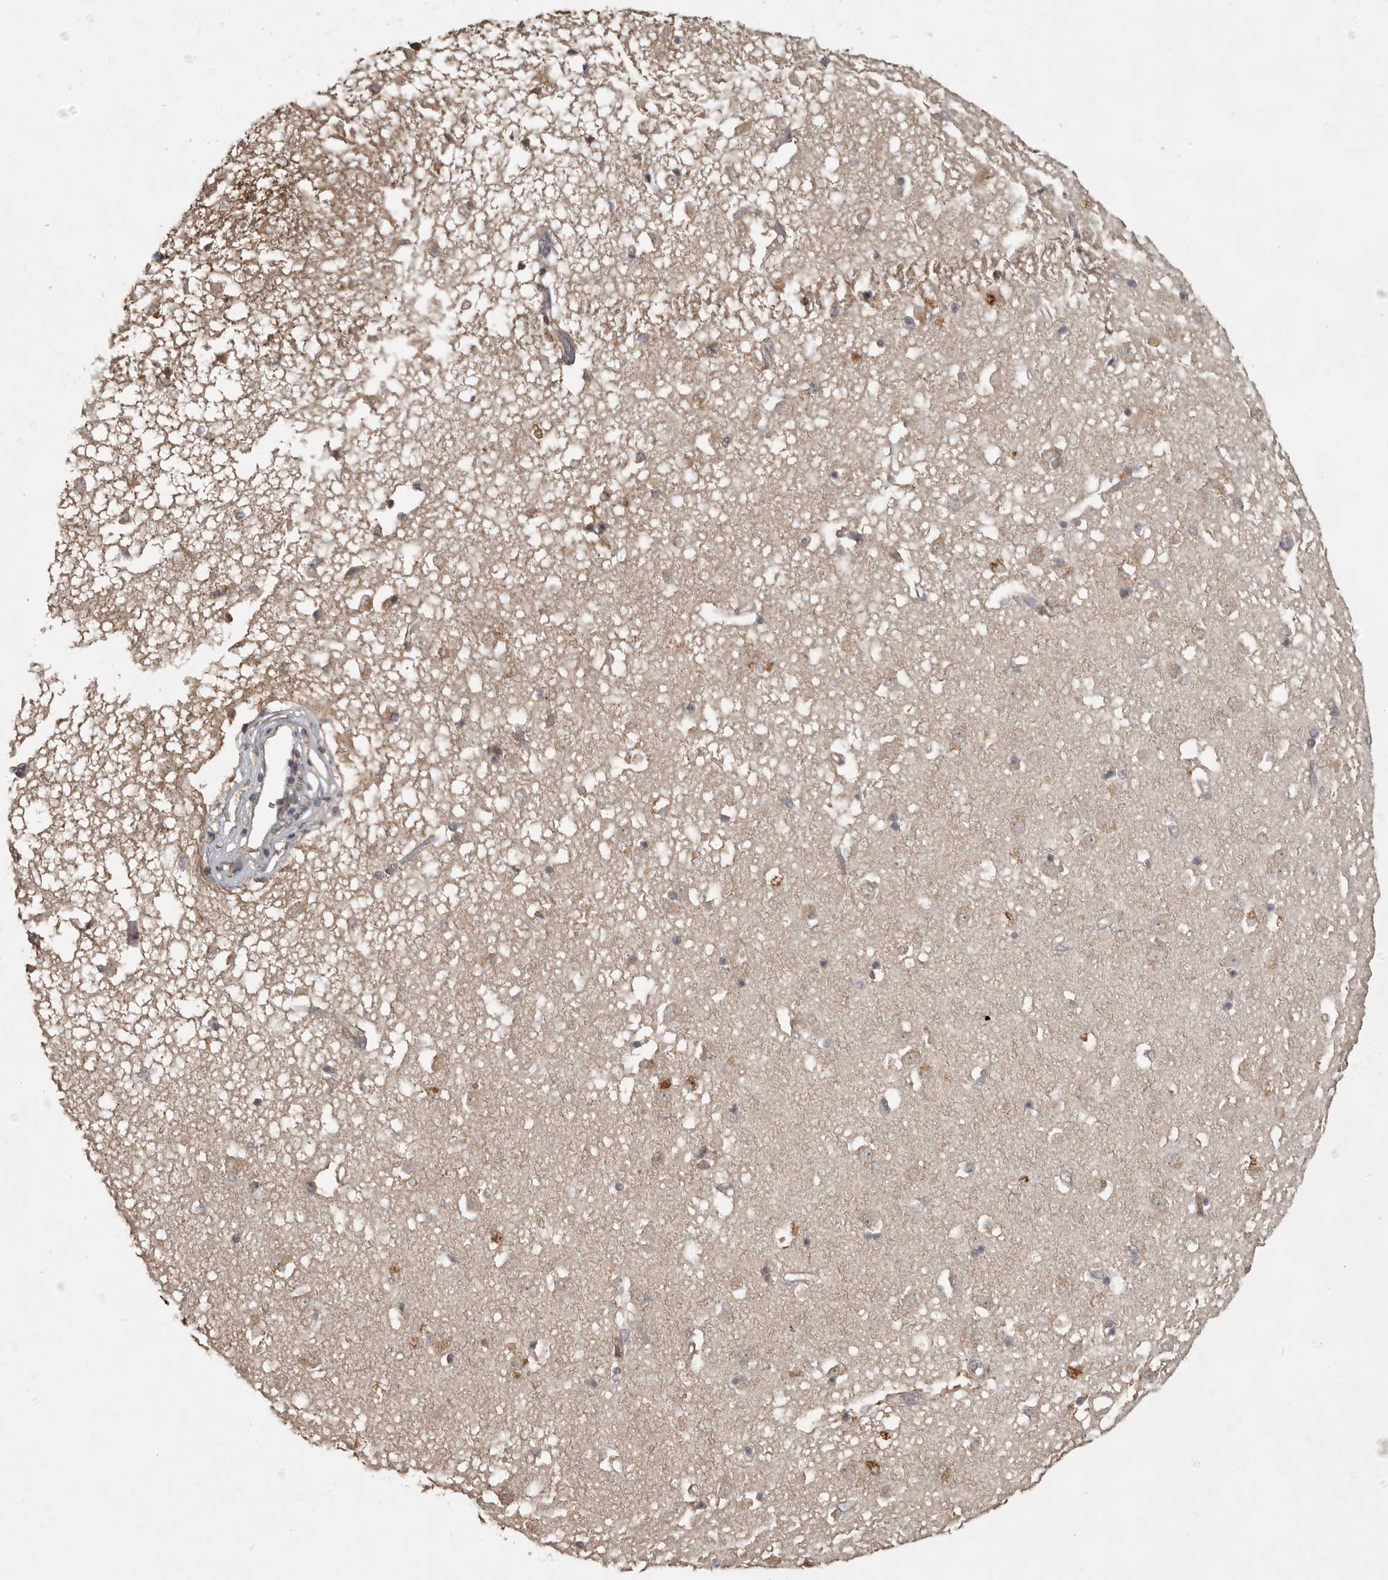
{"staining": {"intensity": "moderate", "quantity": "<25%", "location": "cytoplasmic/membranous"}, "tissue": "caudate", "cell_type": "Glial cells", "image_type": "normal", "snomed": [{"axis": "morphology", "description": "Normal tissue, NOS"}, {"axis": "topography", "description": "Lateral ventricle wall"}], "caption": "Caudate stained with a brown dye displays moderate cytoplasmic/membranous positive positivity in approximately <25% of glial cells.", "gene": "LLGL1", "patient": {"sex": "male", "age": 45}}